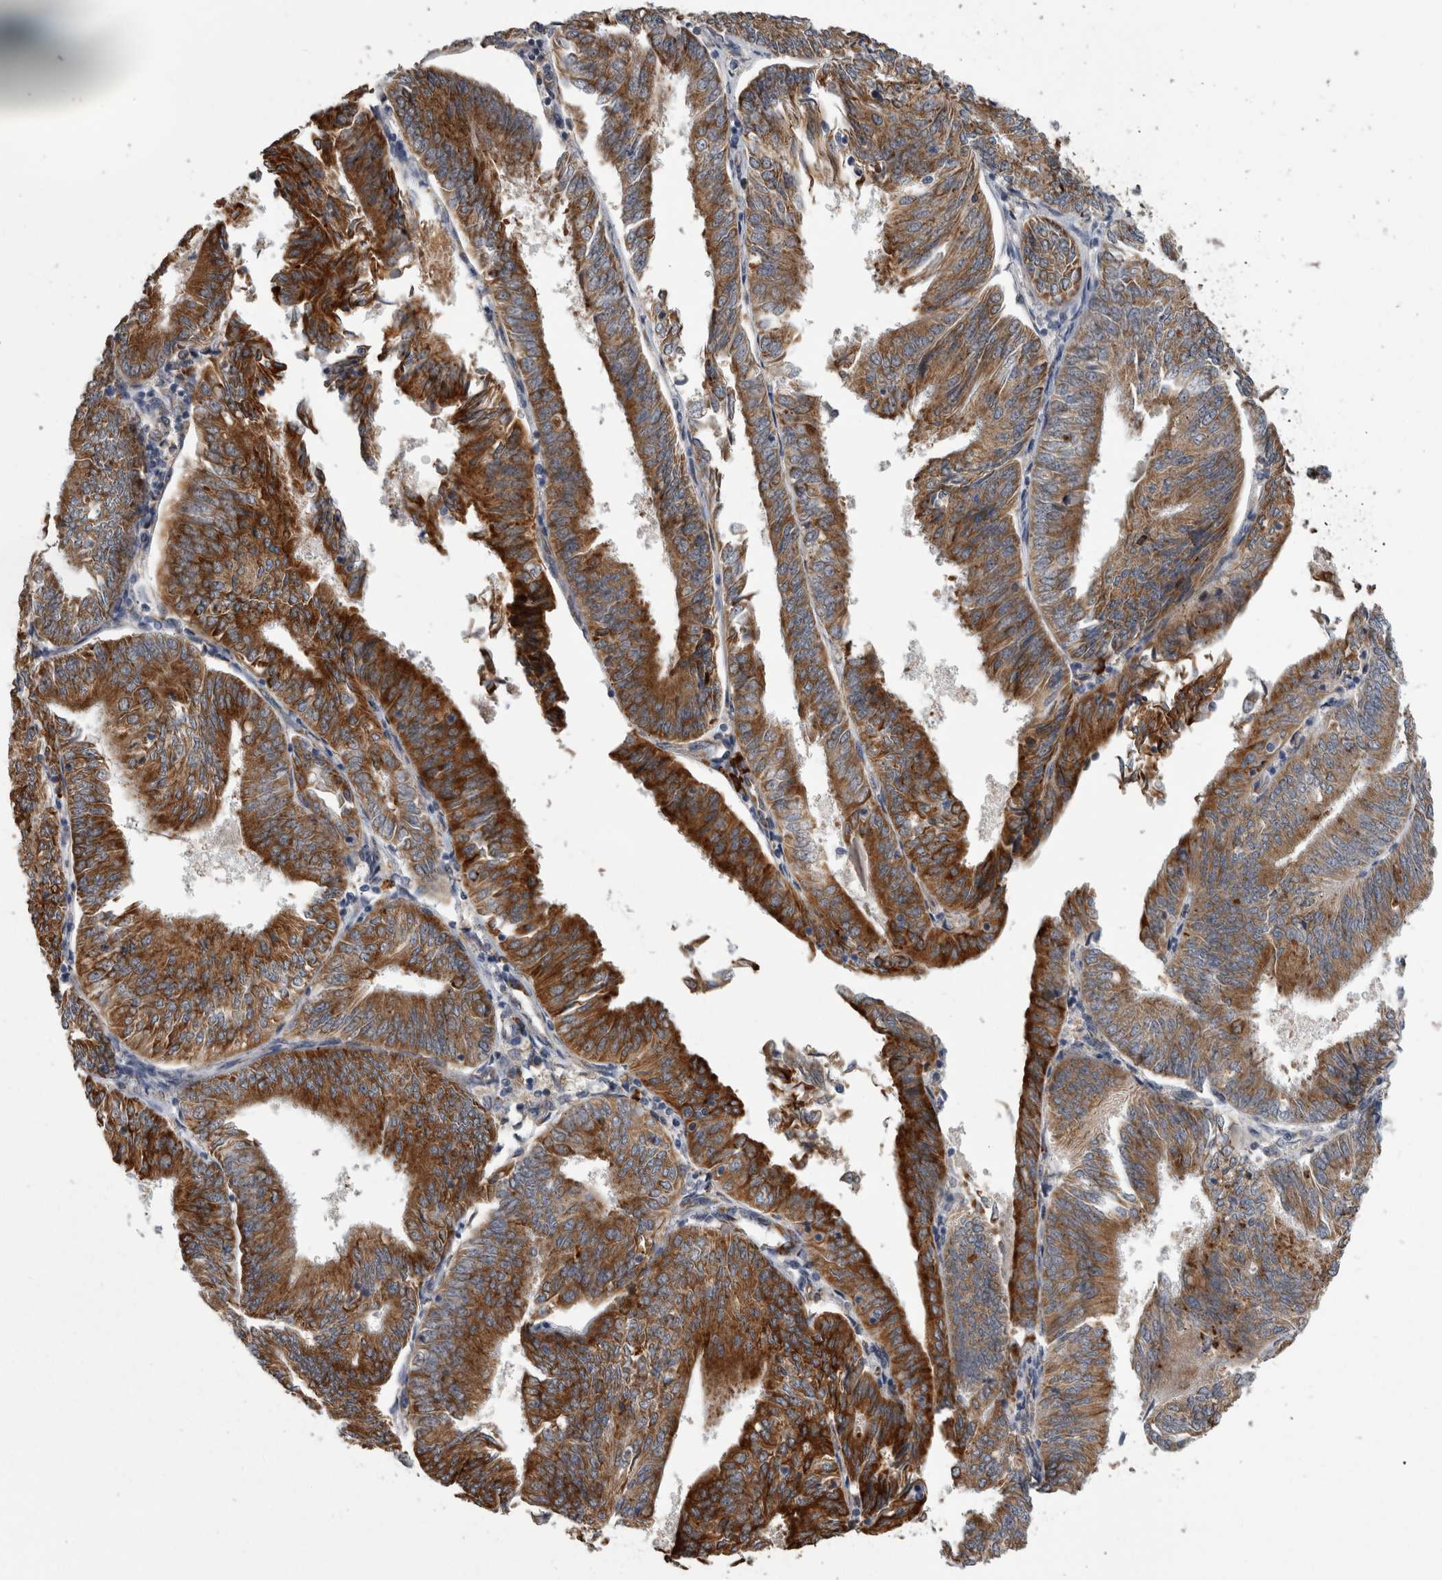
{"staining": {"intensity": "strong", "quantity": ">75%", "location": "cytoplasmic/membranous"}, "tissue": "endometrial cancer", "cell_type": "Tumor cells", "image_type": "cancer", "snomed": [{"axis": "morphology", "description": "Adenocarcinoma, NOS"}, {"axis": "topography", "description": "Endometrium"}], "caption": "Human endometrial cancer stained with a brown dye demonstrates strong cytoplasmic/membranous positive expression in about >75% of tumor cells.", "gene": "FHIP2B", "patient": {"sex": "female", "age": 58}}